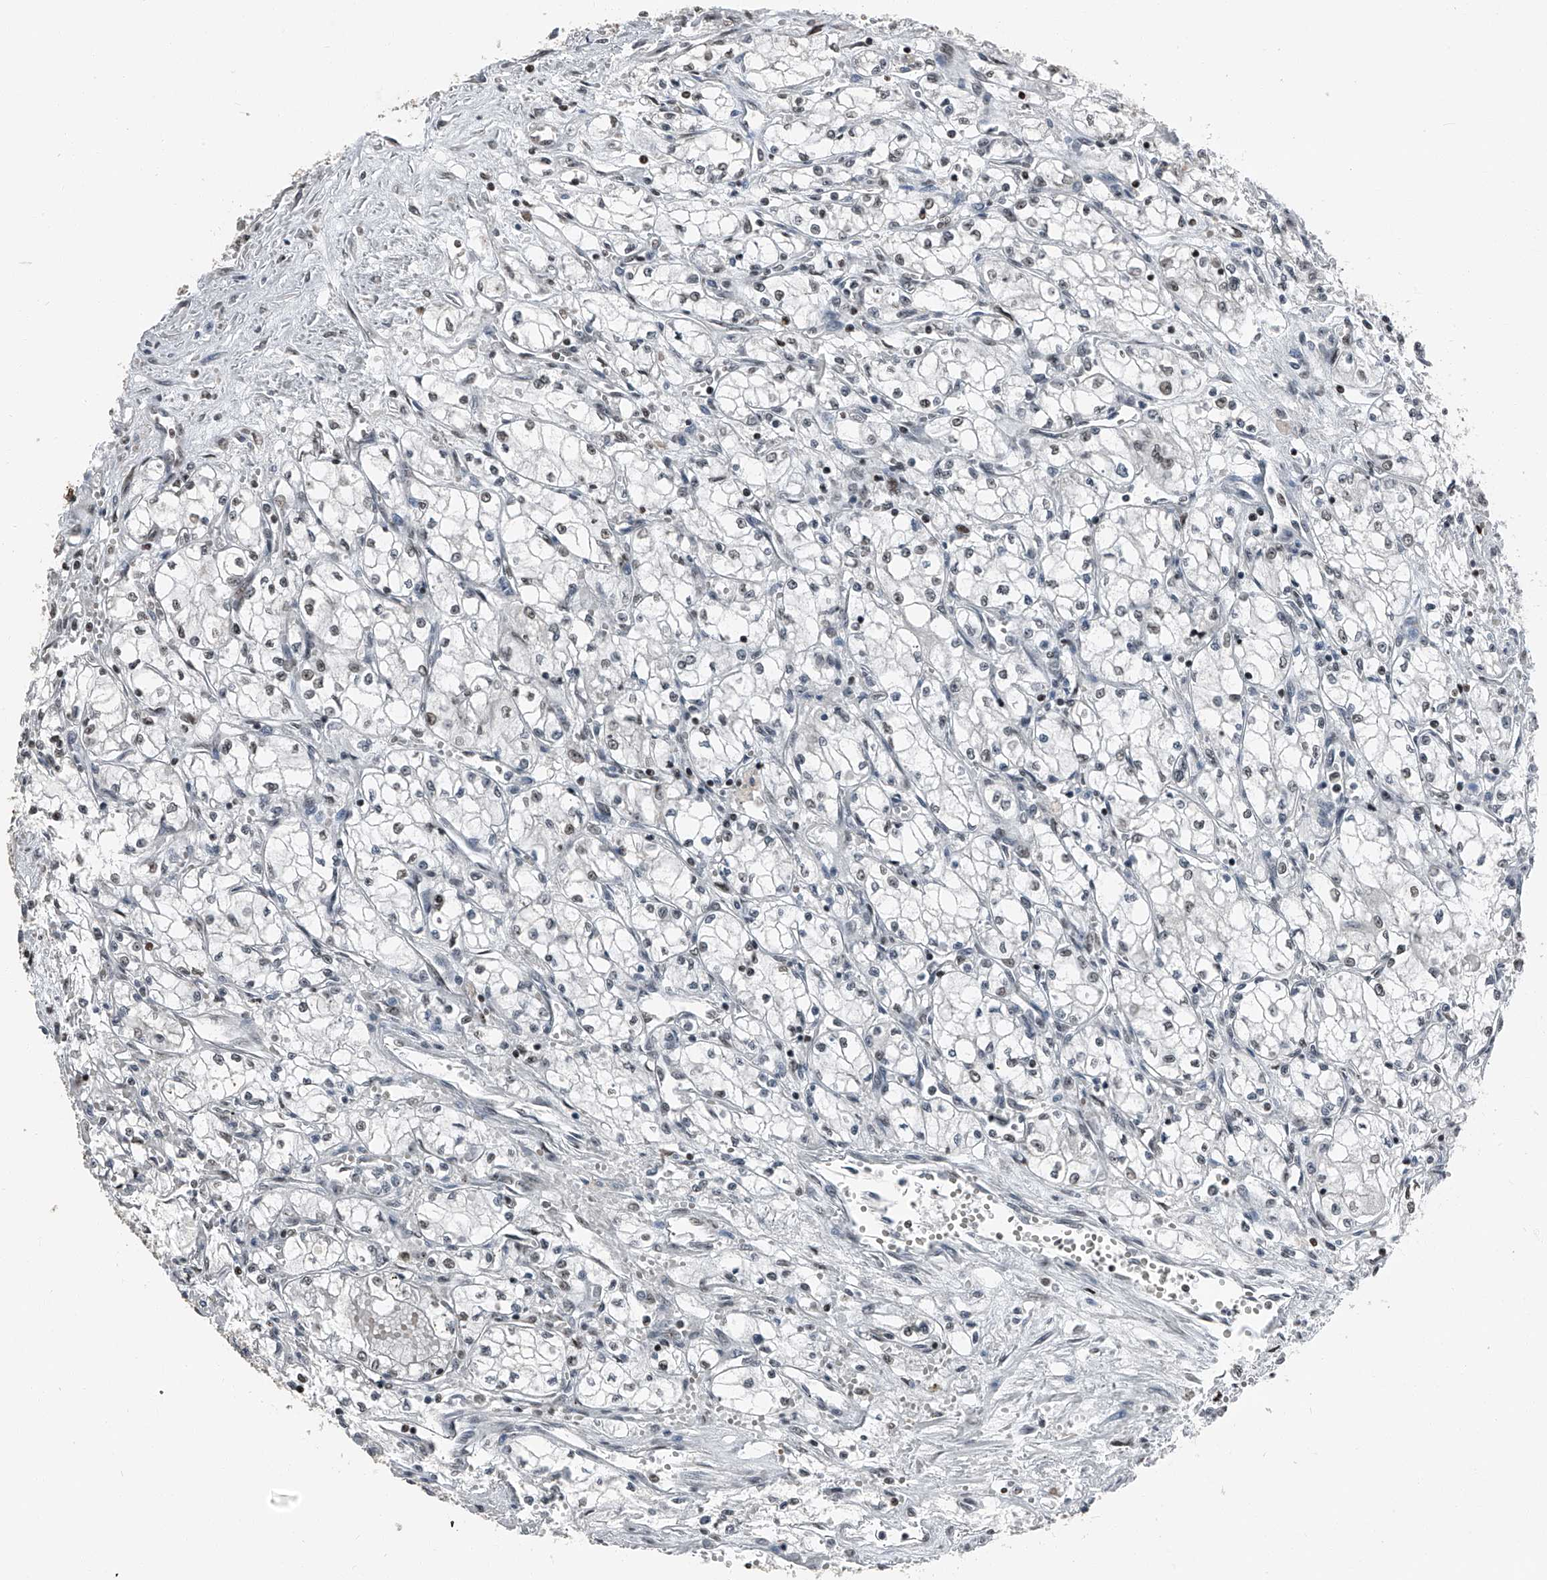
{"staining": {"intensity": "weak", "quantity": ">75%", "location": "nuclear"}, "tissue": "renal cancer", "cell_type": "Tumor cells", "image_type": "cancer", "snomed": [{"axis": "morphology", "description": "Normal tissue, NOS"}, {"axis": "morphology", "description": "Adenocarcinoma, NOS"}, {"axis": "topography", "description": "Kidney"}], "caption": "Protein staining of renal cancer (adenocarcinoma) tissue displays weak nuclear staining in about >75% of tumor cells.", "gene": "TCOF1", "patient": {"sex": "male", "age": 59}}